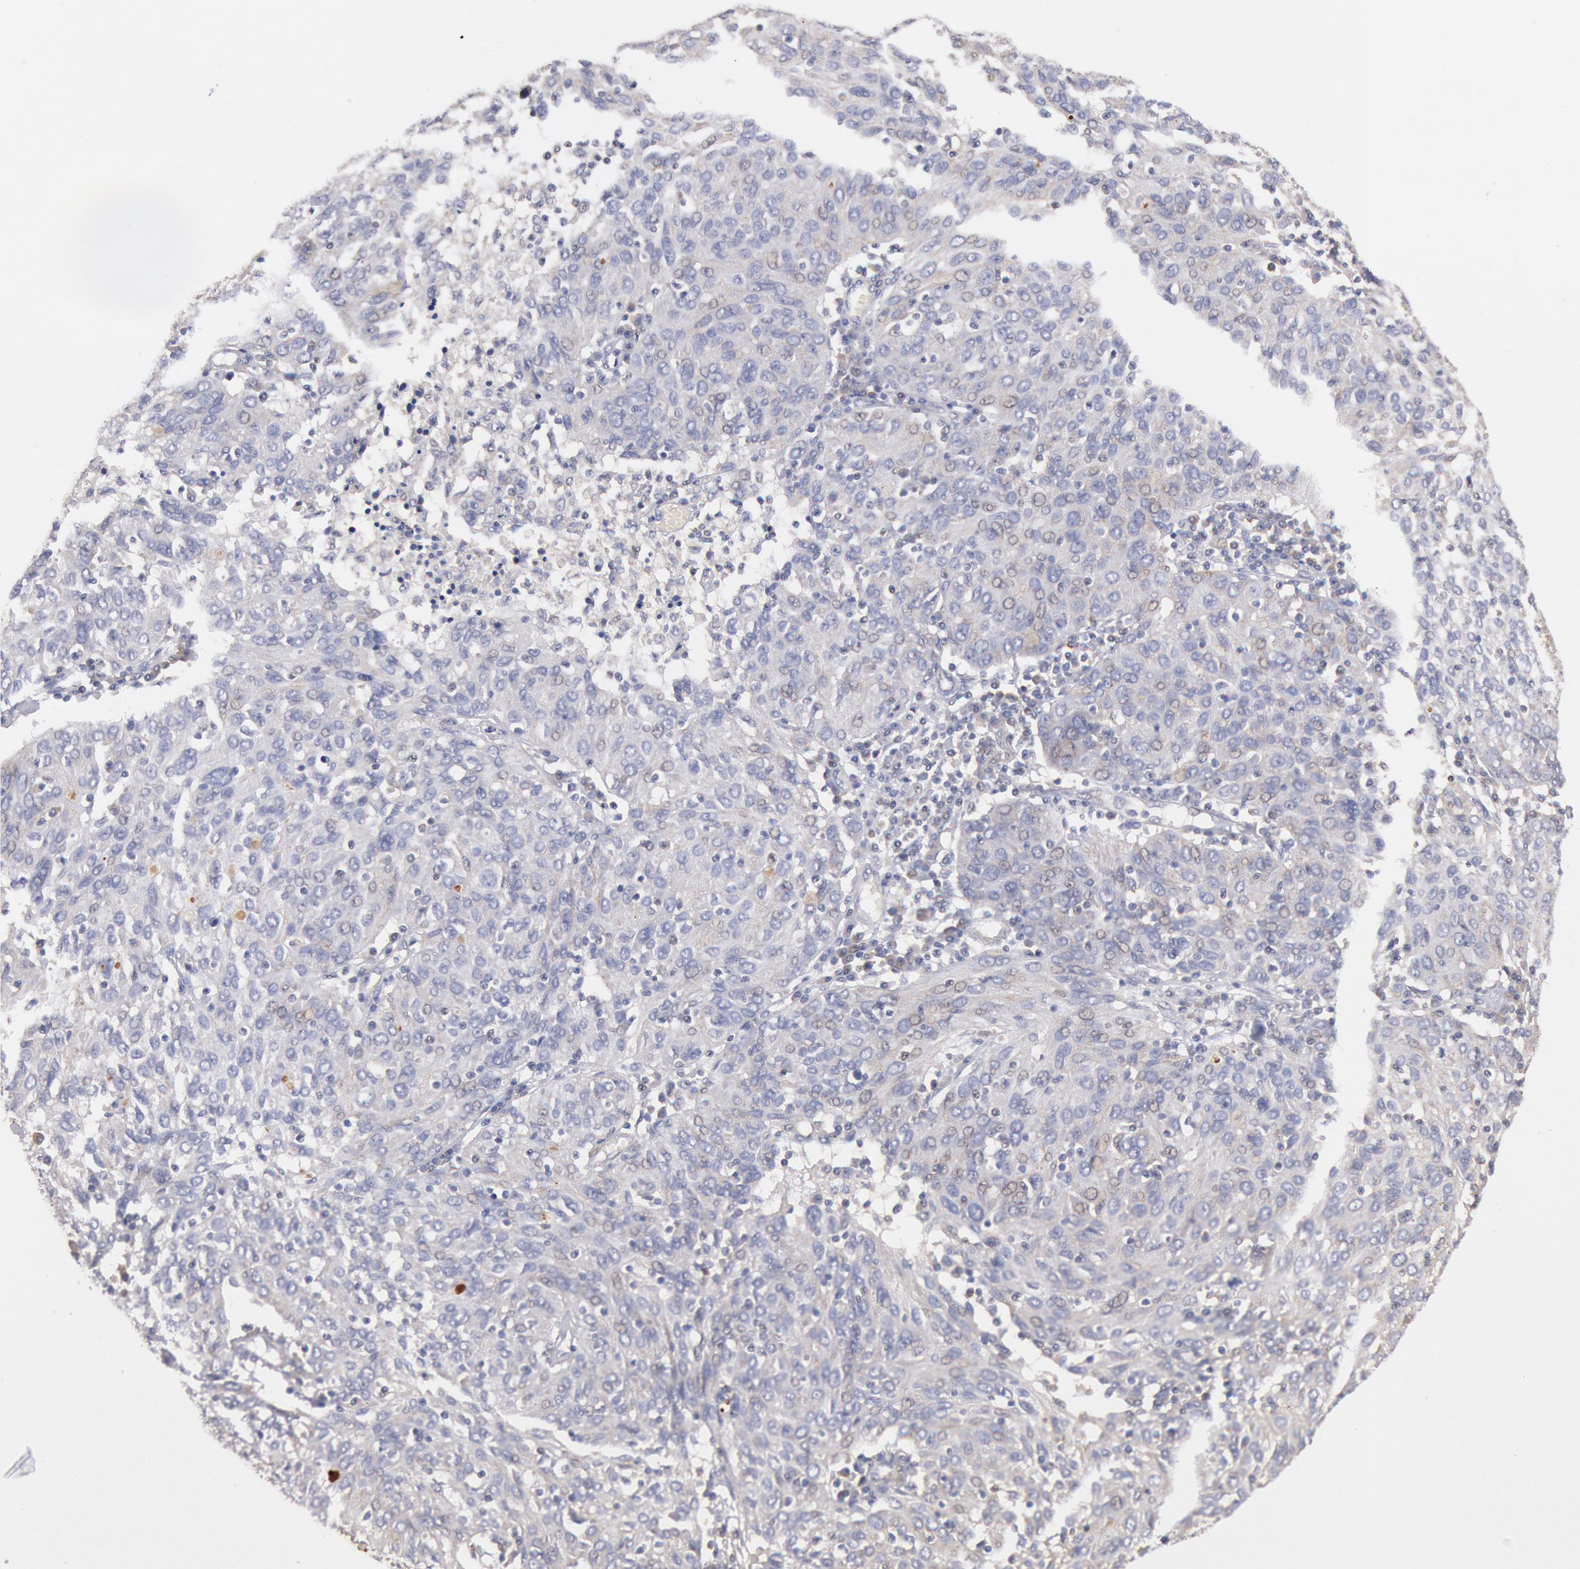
{"staining": {"intensity": "negative", "quantity": "none", "location": "none"}, "tissue": "ovarian cancer", "cell_type": "Tumor cells", "image_type": "cancer", "snomed": [{"axis": "morphology", "description": "Carcinoma, endometroid"}, {"axis": "topography", "description": "Ovary"}], "caption": "Protein analysis of endometroid carcinoma (ovarian) displays no significant staining in tumor cells.", "gene": "TMED8", "patient": {"sex": "female", "age": 50}}